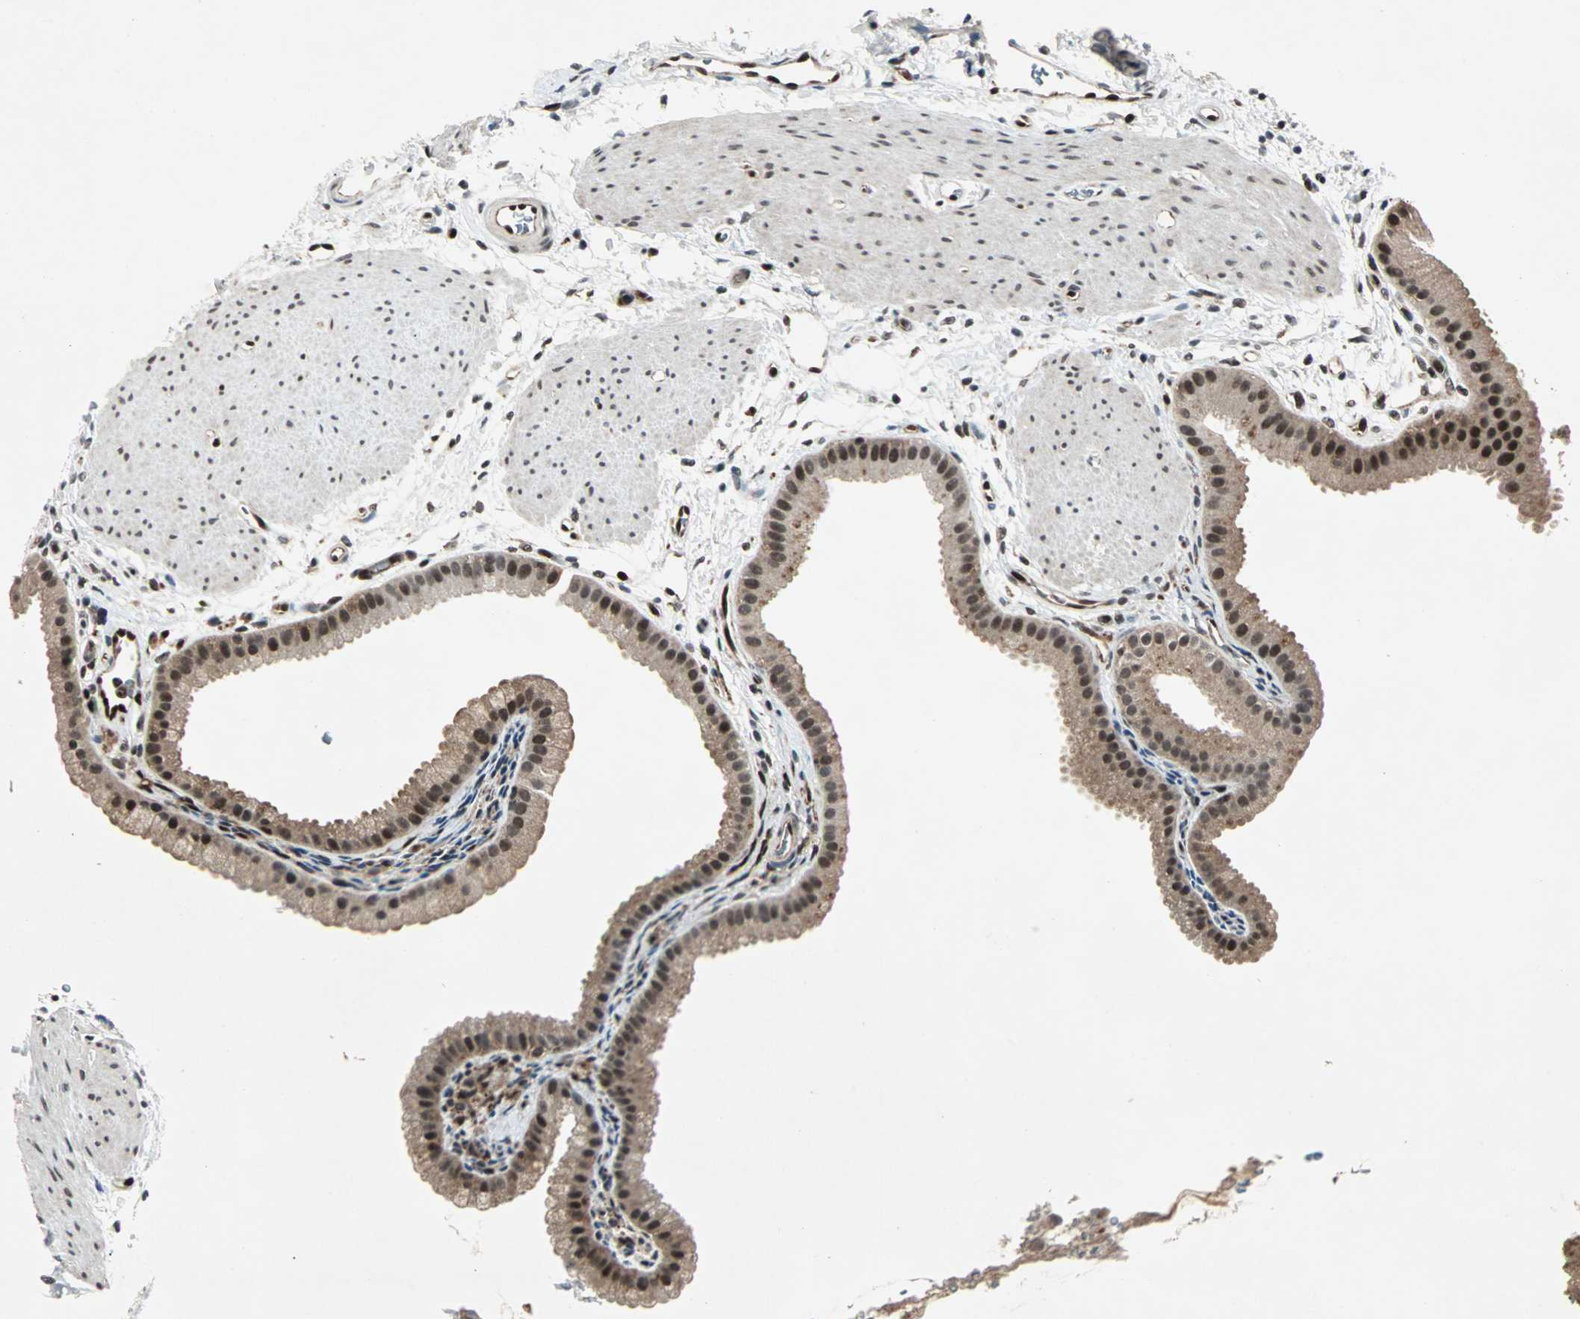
{"staining": {"intensity": "strong", "quantity": ">75%", "location": "cytoplasmic/membranous,nuclear"}, "tissue": "gallbladder", "cell_type": "Glandular cells", "image_type": "normal", "snomed": [{"axis": "morphology", "description": "Normal tissue, NOS"}, {"axis": "topography", "description": "Gallbladder"}], "caption": "Protein expression analysis of benign gallbladder shows strong cytoplasmic/membranous,nuclear staining in approximately >75% of glandular cells.", "gene": "ACLY", "patient": {"sex": "female", "age": 64}}